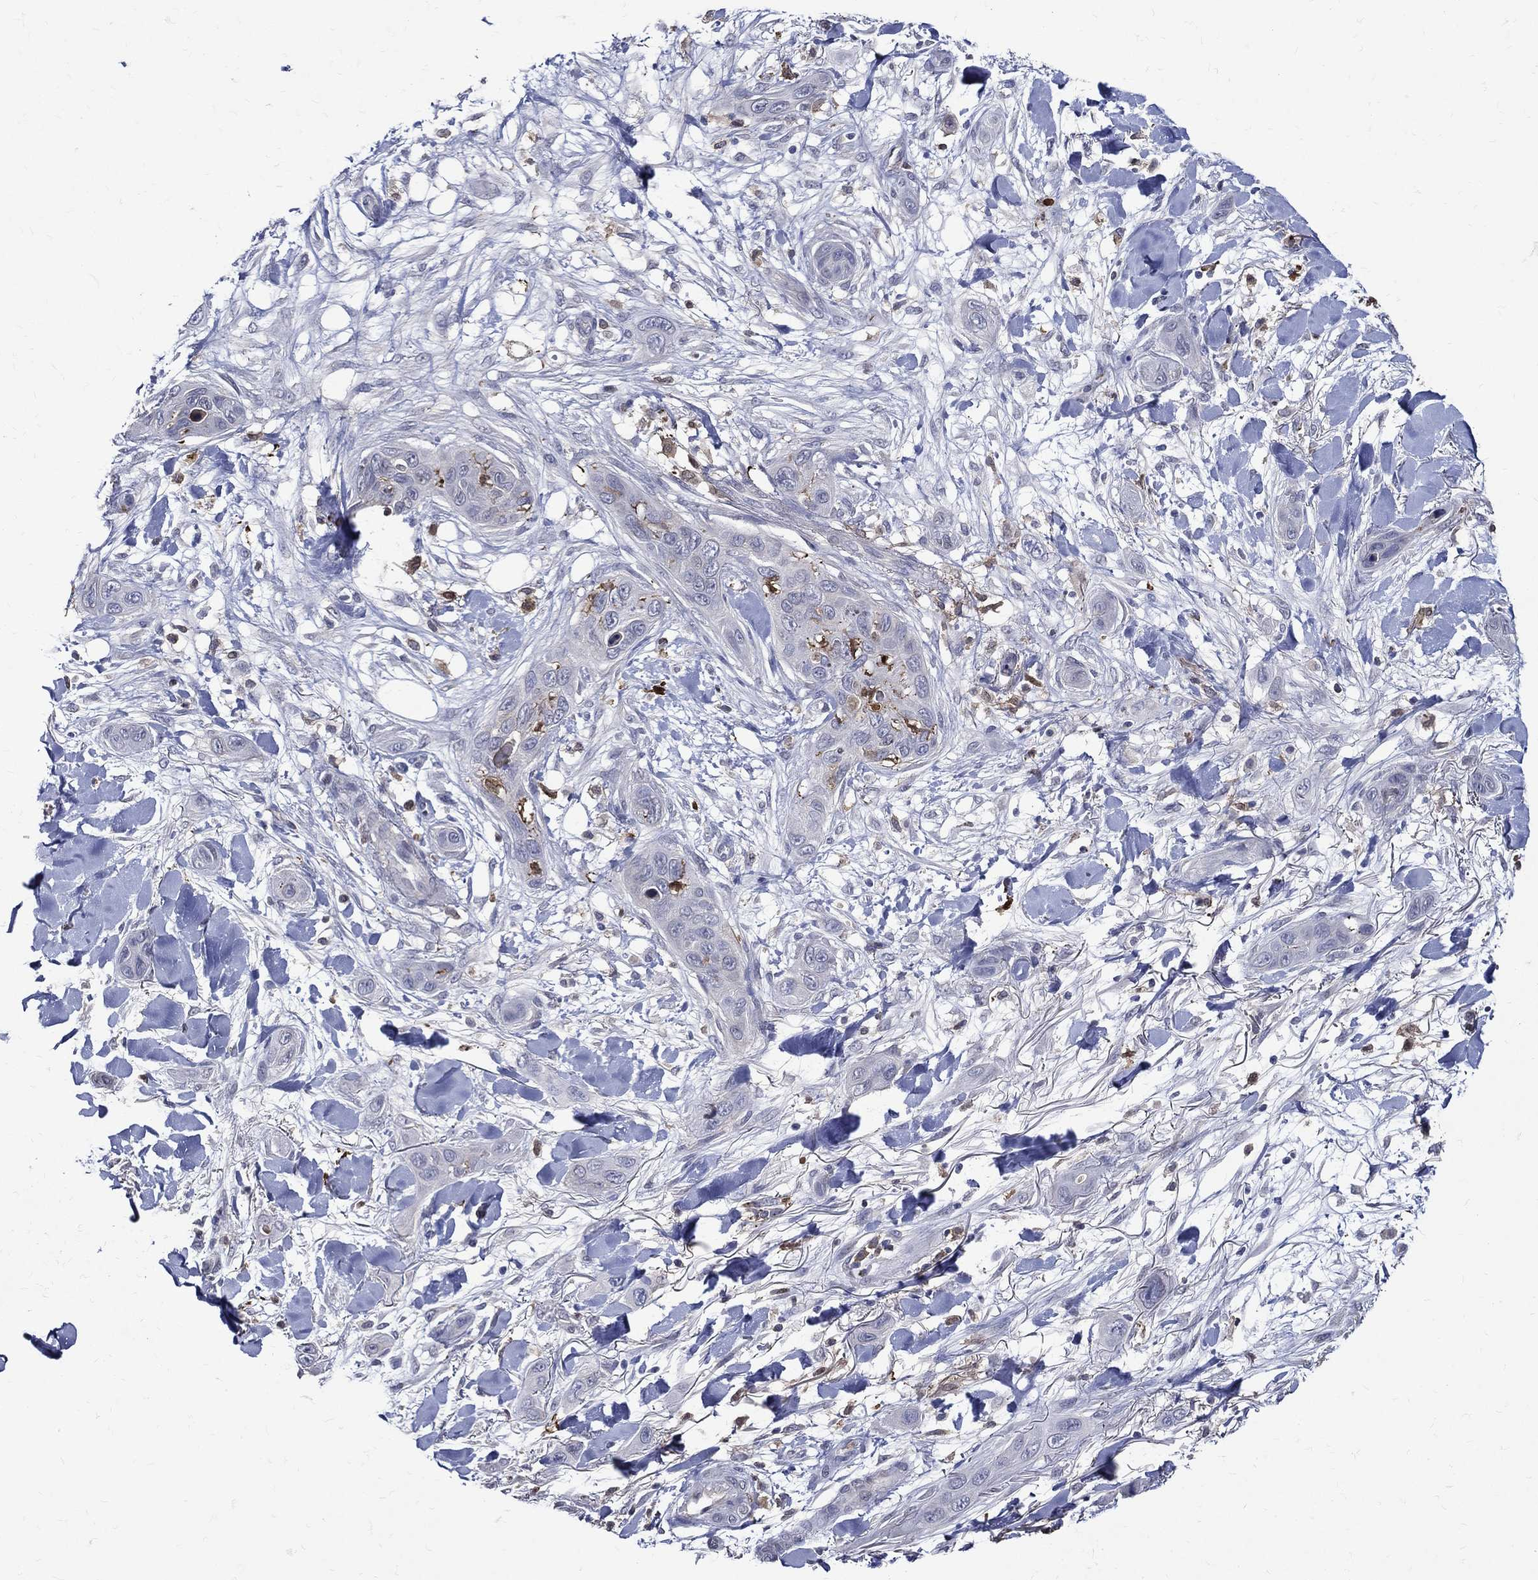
{"staining": {"intensity": "negative", "quantity": "none", "location": "none"}, "tissue": "skin cancer", "cell_type": "Tumor cells", "image_type": "cancer", "snomed": [{"axis": "morphology", "description": "Squamous cell carcinoma, NOS"}, {"axis": "topography", "description": "Skin"}], "caption": "DAB immunohistochemical staining of skin squamous cell carcinoma displays no significant expression in tumor cells.", "gene": "GPR171", "patient": {"sex": "male", "age": 78}}